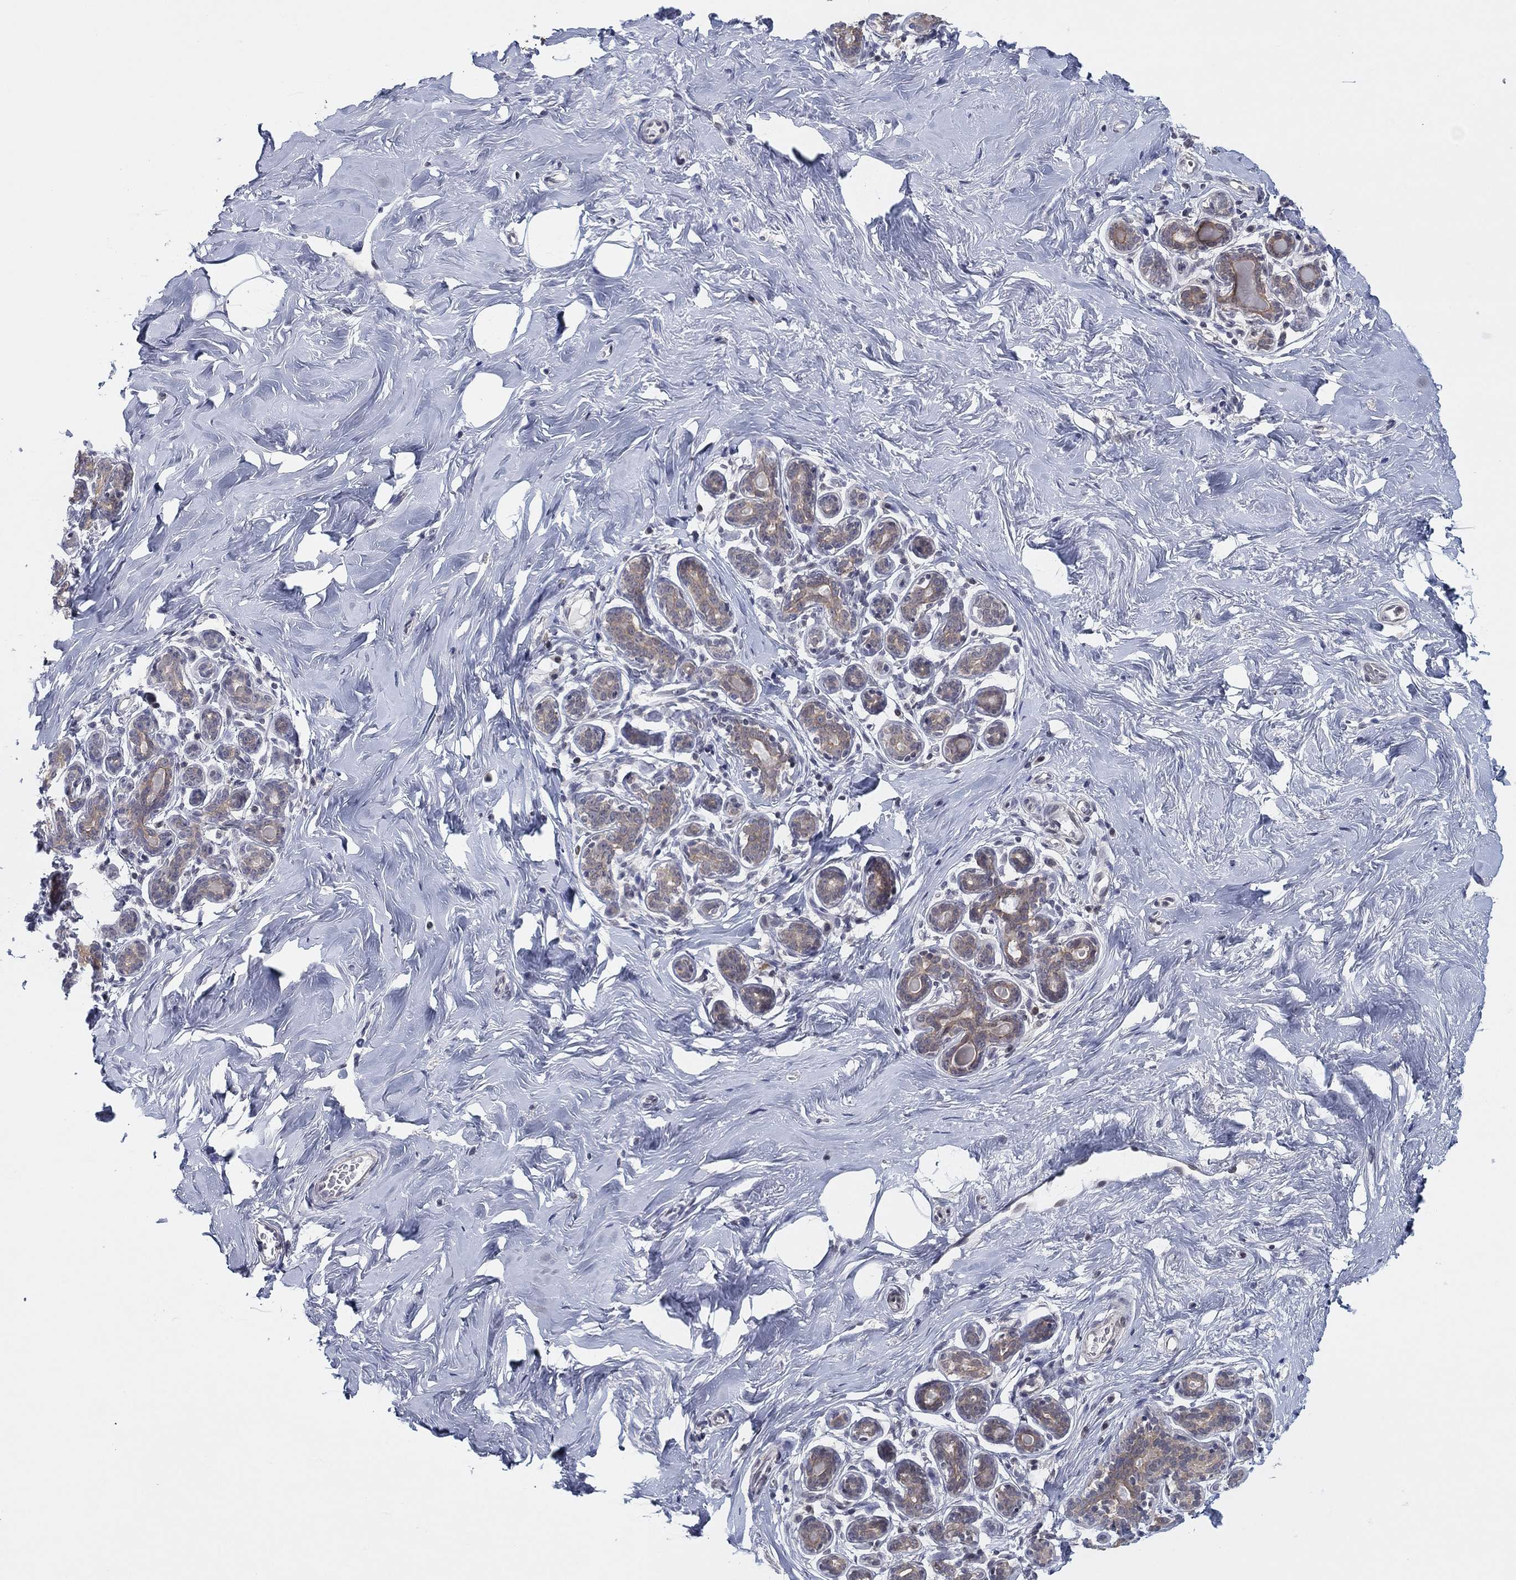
{"staining": {"intensity": "negative", "quantity": "none", "location": "none"}, "tissue": "breast", "cell_type": "Adipocytes", "image_type": "normal", "snomed": [{"axis": "morphology", "description": "Normal tissue, NOS"}, {"axis": "topography", "description": "Skin"}, {"axis": "topography", "description": "Breast"}], "caption": "Breast was stained to show a protein in brown. There is no significant expression in adipocytes. (Stains: DAB (3,3'-diaminobenzidine) IHC with hematoxylin counter stain, Microscopy: brightfield microscopy at high magnification).", "gene": "SLC22A2", "patient": {"sex": "female", "age": 43}}